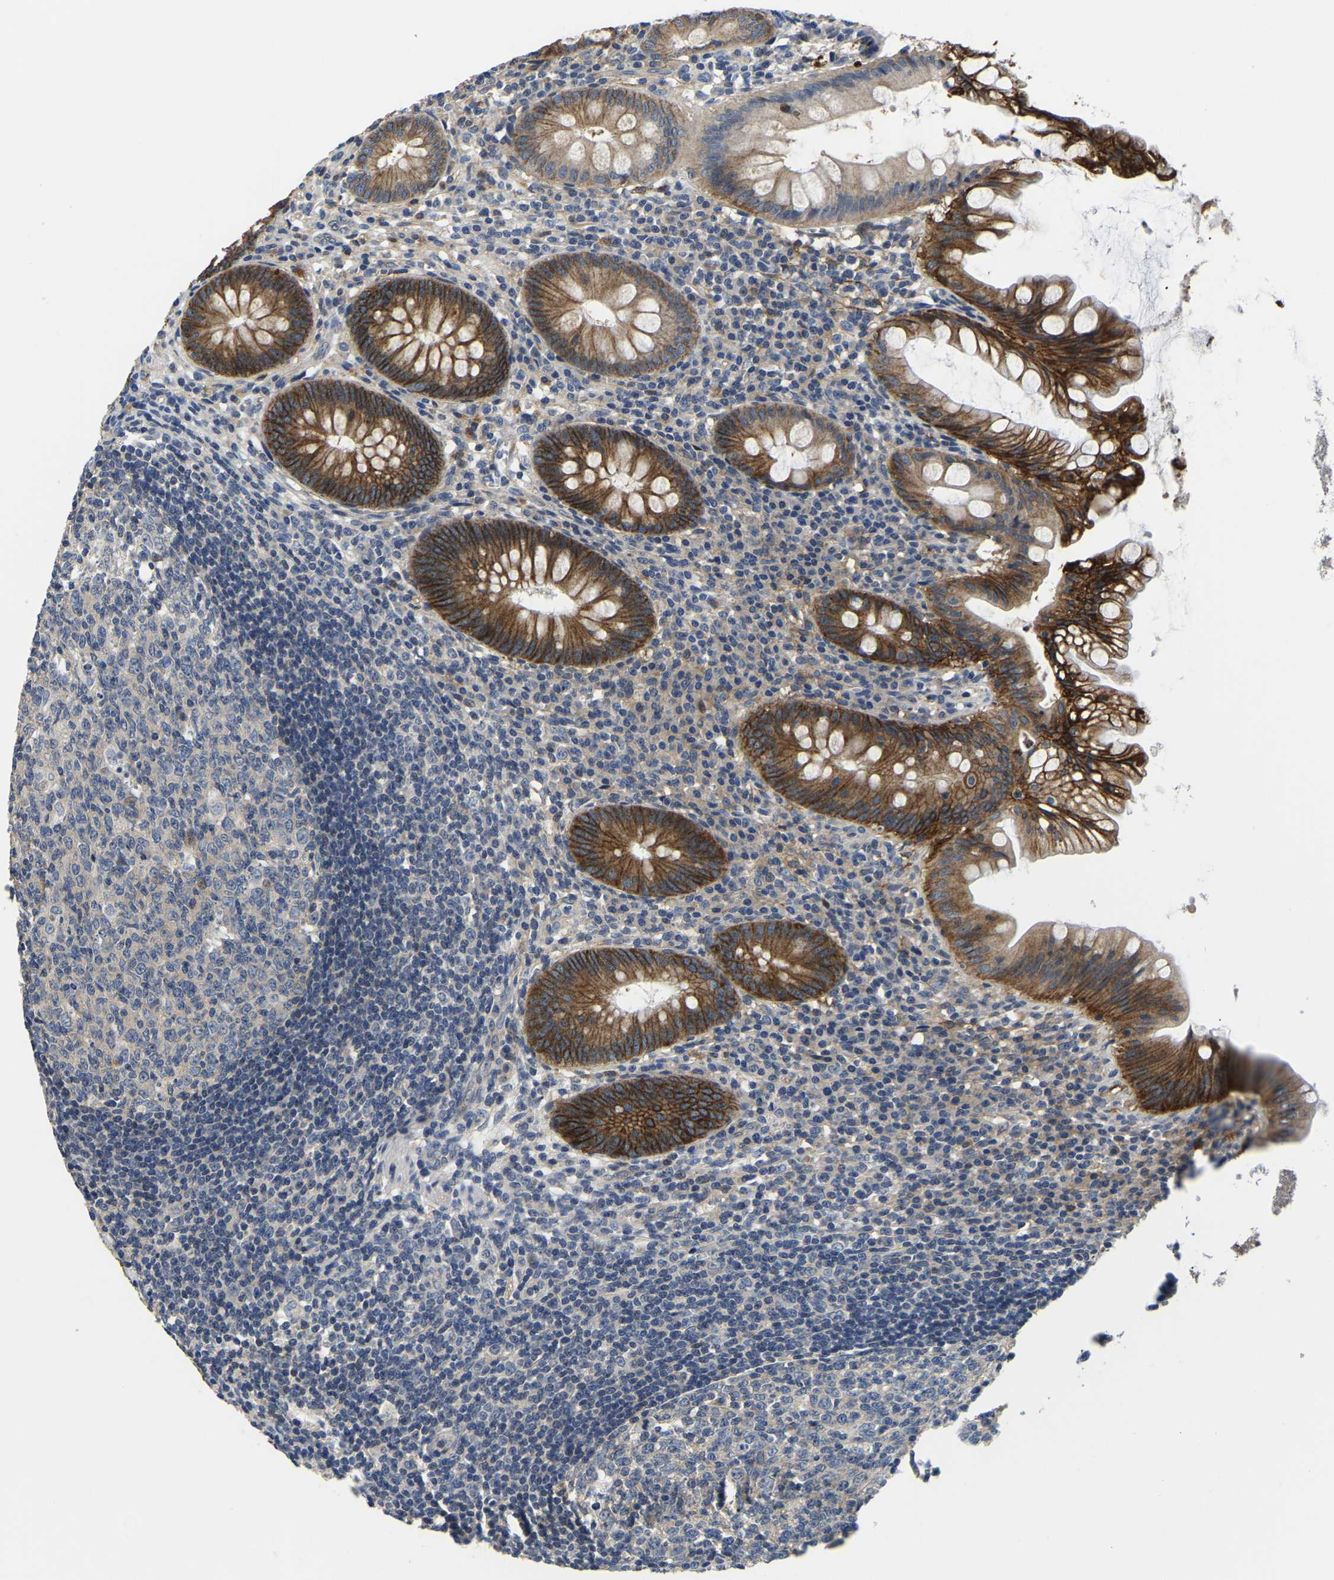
{"staining": {"intensity": "strong", "quantity": ">75%", "location": "cytoplasmic/membranous"}, "tissue": "appendix", "cell_type": "Glandular cells", "image_type": "normal", "snomed": [{"axis": "morphology", "description": "Normal tissue, NOS"}, {"axis": "topography", "description": "Appendix"}], "caption": "Immunohistochemical staining of normal human appendix shows strong cytoplasmic/membranous protein staining in approximately >75% of glandular cells. (Stains: DAB (3,3'-diaminobenzidine) in brown, nuclei in blue, Microscopy: brightfield microscopy at high magnification).", "gene": "ITGA2", "patient": {"sex": "male", "age": 56}}